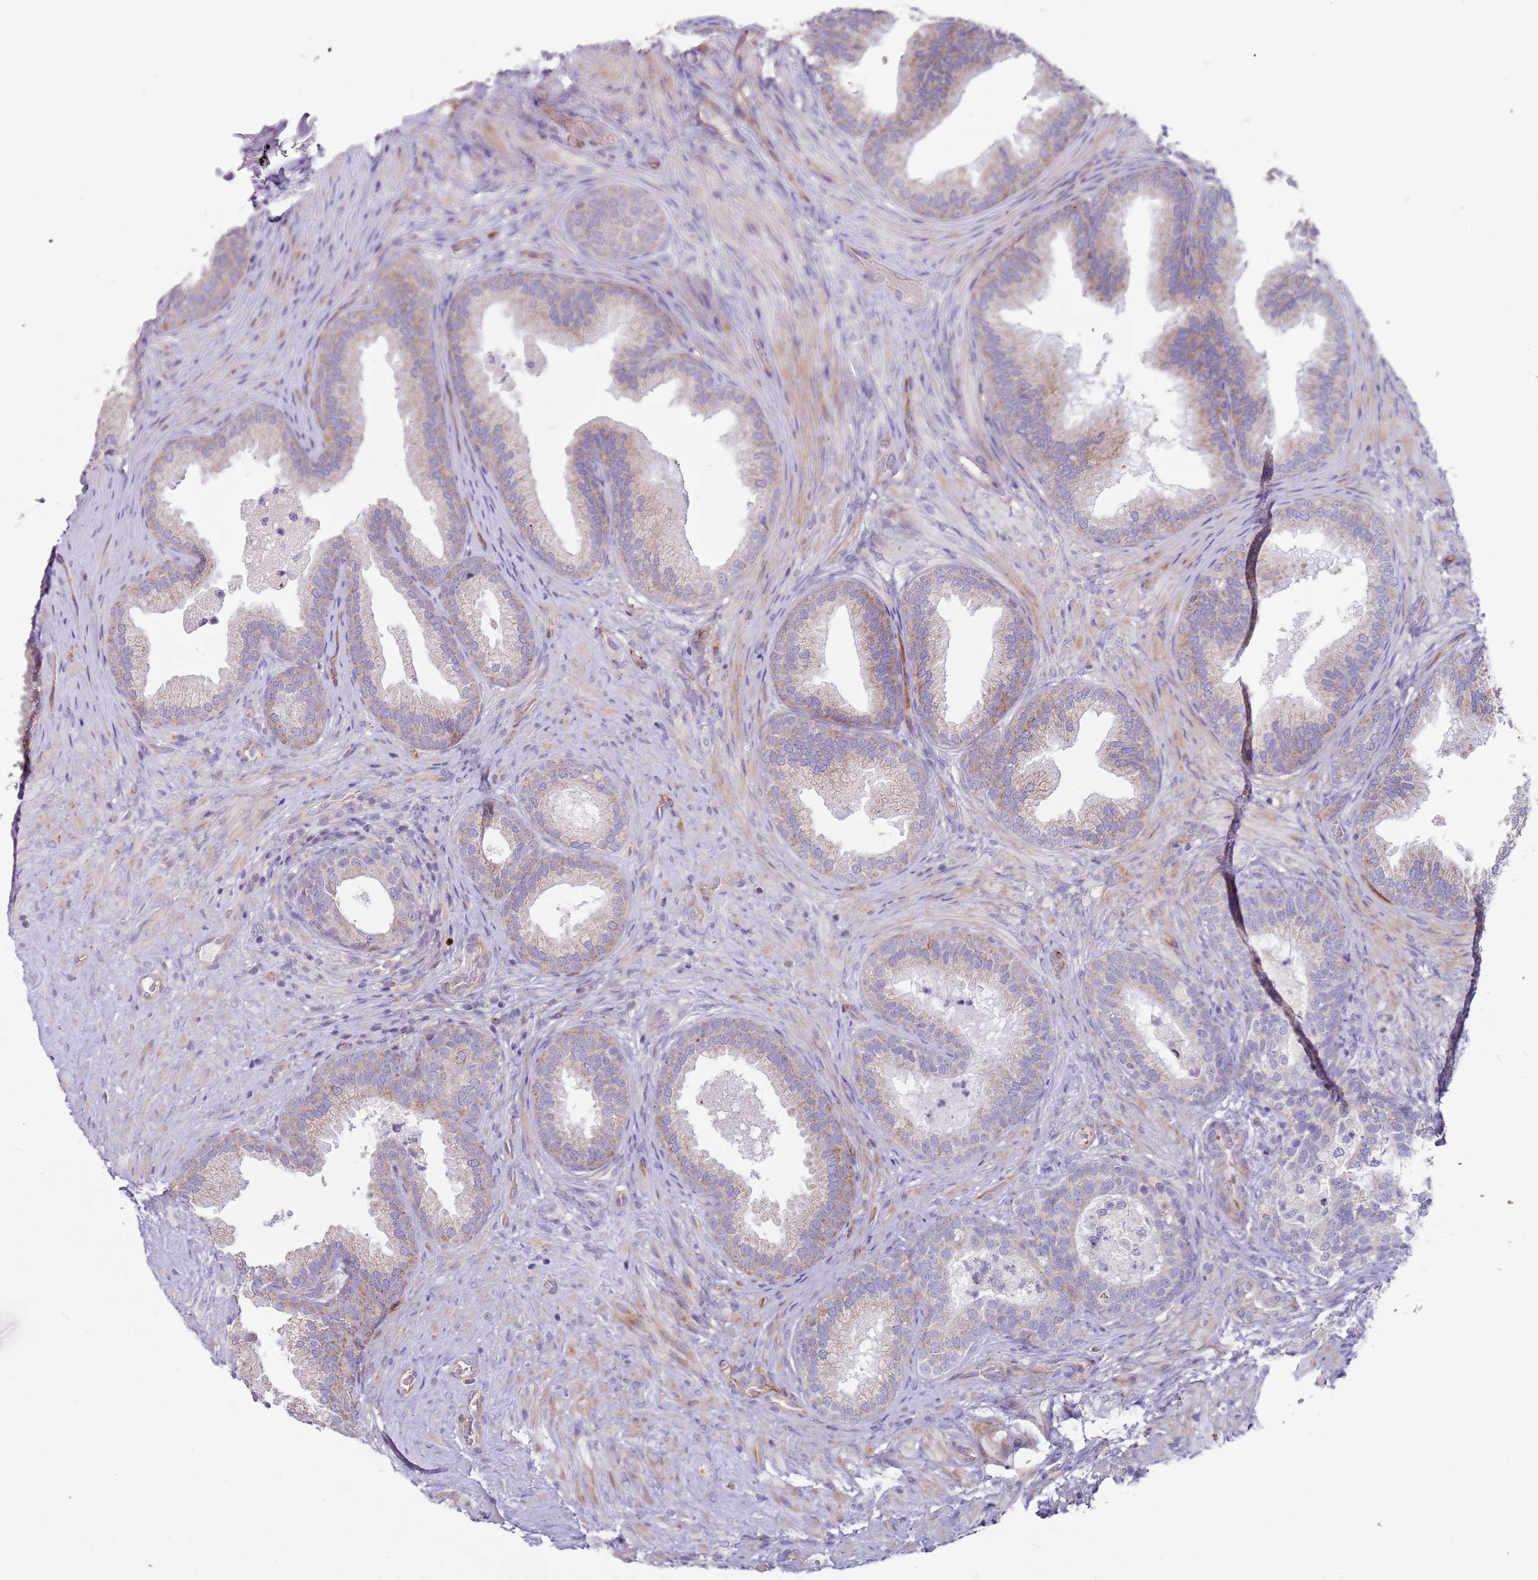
{"staining": {"intensity": "moderate", "quantity": "25%-75%", "location": "cytoplasmic/membranous"}, "tissue": "prostate", "cell_type": "Glandular cells", "image_type": "normal", "snomed": [{"axis": "morphology", "description": "Normal tissue, NOS"}, {"axis": "topography", "description": "Prostate"}], "caption": "Immunohistochemical staining of benign human prostate exhibits 25%-75% levels of moderate cytoplasmic/membranous protein expression in approximately 25%-75% of glandular cells.", "gene": "ALS2", "patient": {"sex": "male", "age": 76}}